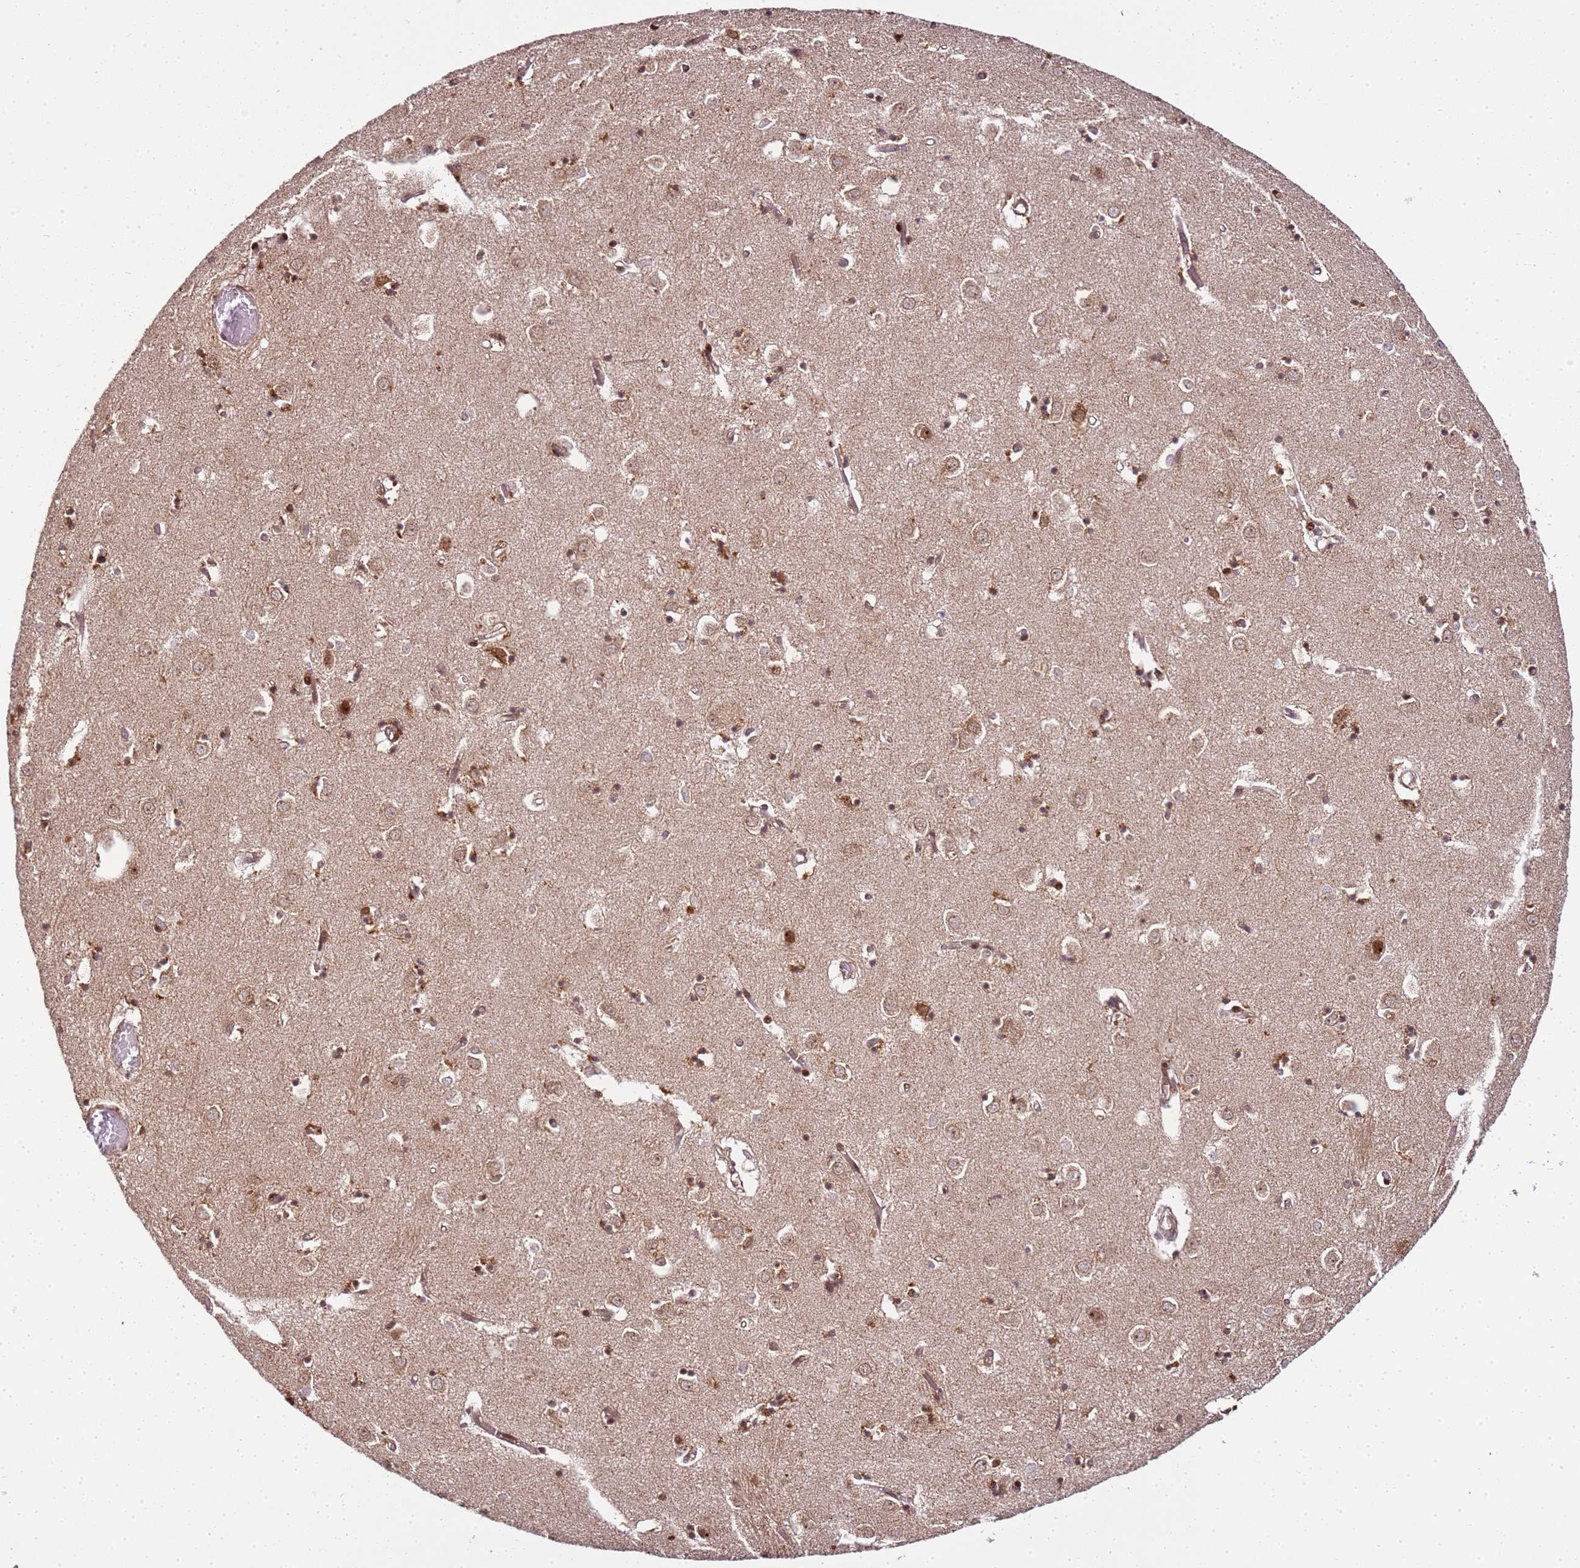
{"staining": {"intensity": "moderate", "quantity": ">75%", "location": "cytoplasmic/membranous,nuclear"}, "tissue": "caudate", "cell_type": "Glial cells", "image_type": "normal", "snomed": [{"axis": "morphology", "description": "Normal tissue, NOS"}, {"axis": "topography", "description": "Lateral ventricle wall"}], "caption": "IHC histopathology image of normal caudate: human caudate stained using IHC demonstrates medium levels of moderate protein expression localized specifically in the cytoplasmic/membranous,nuclear of glial cells, appearing as a cytoplasmic/membranous,nuclear brown color.", "gene": "PEX14", "patient": {"sex": "male", "age": 70}}